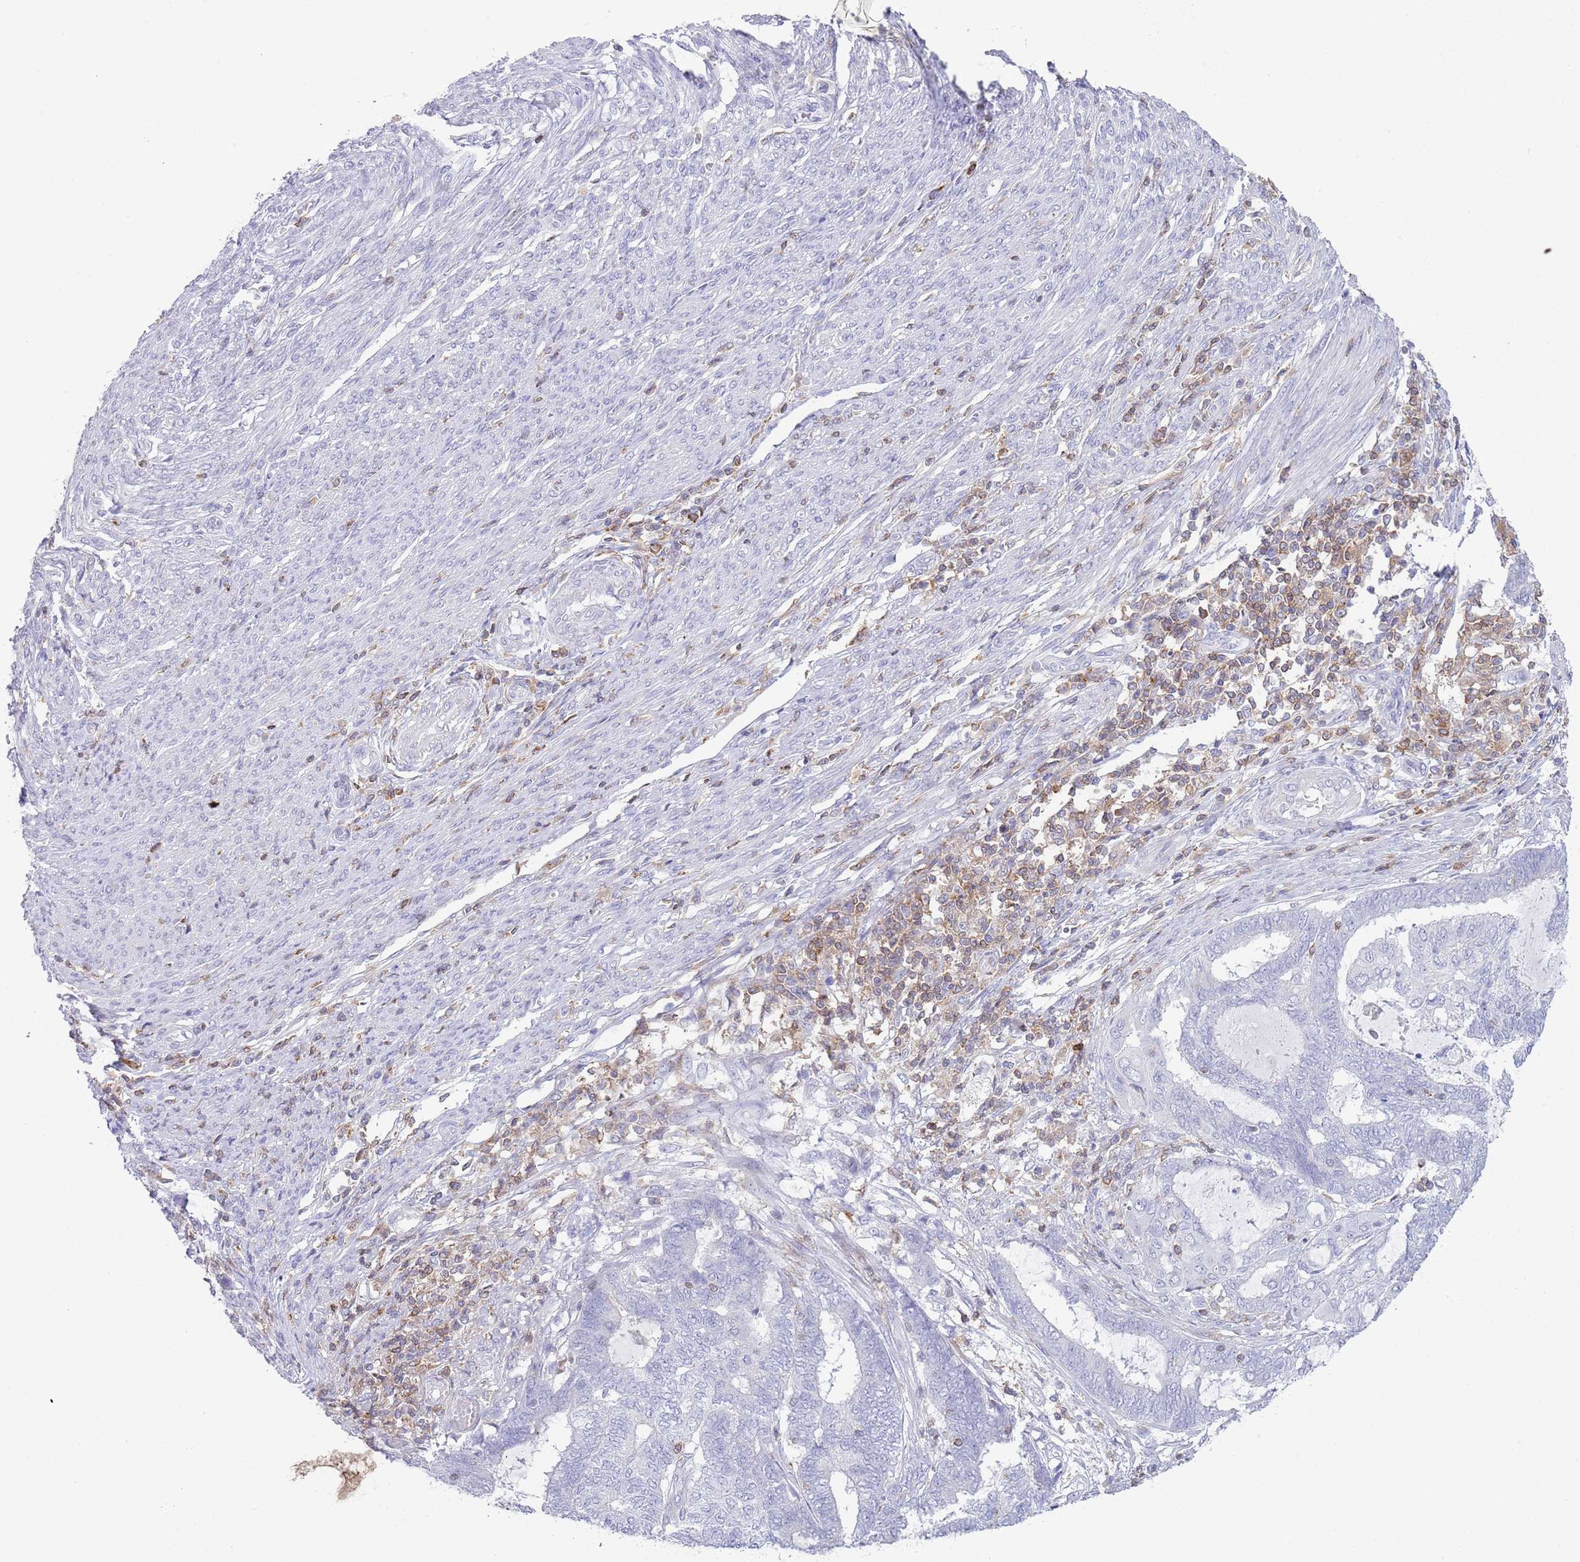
{"staining": {"intensity": "negative", "quantity": "none", "location": "none"}, "tissue": "endometrial cancer", "cell_type": "Tumor cells", "image_type": "cancer", "snomed": [{"axis": "morphology", "description": "Adenocarcinoma, NOS"}, {"axis": "topography", "description": "Uterus"}, {"axis": "topography", "description": "Endometrium"}], "caption": "This is an immunohistochemistry (IHC) histopathology image of human endometrial adenocarcinoma. There is no staining in tumor cells.", "gene": "LPXN", "patient": {"sex": "female", "age": 70}}